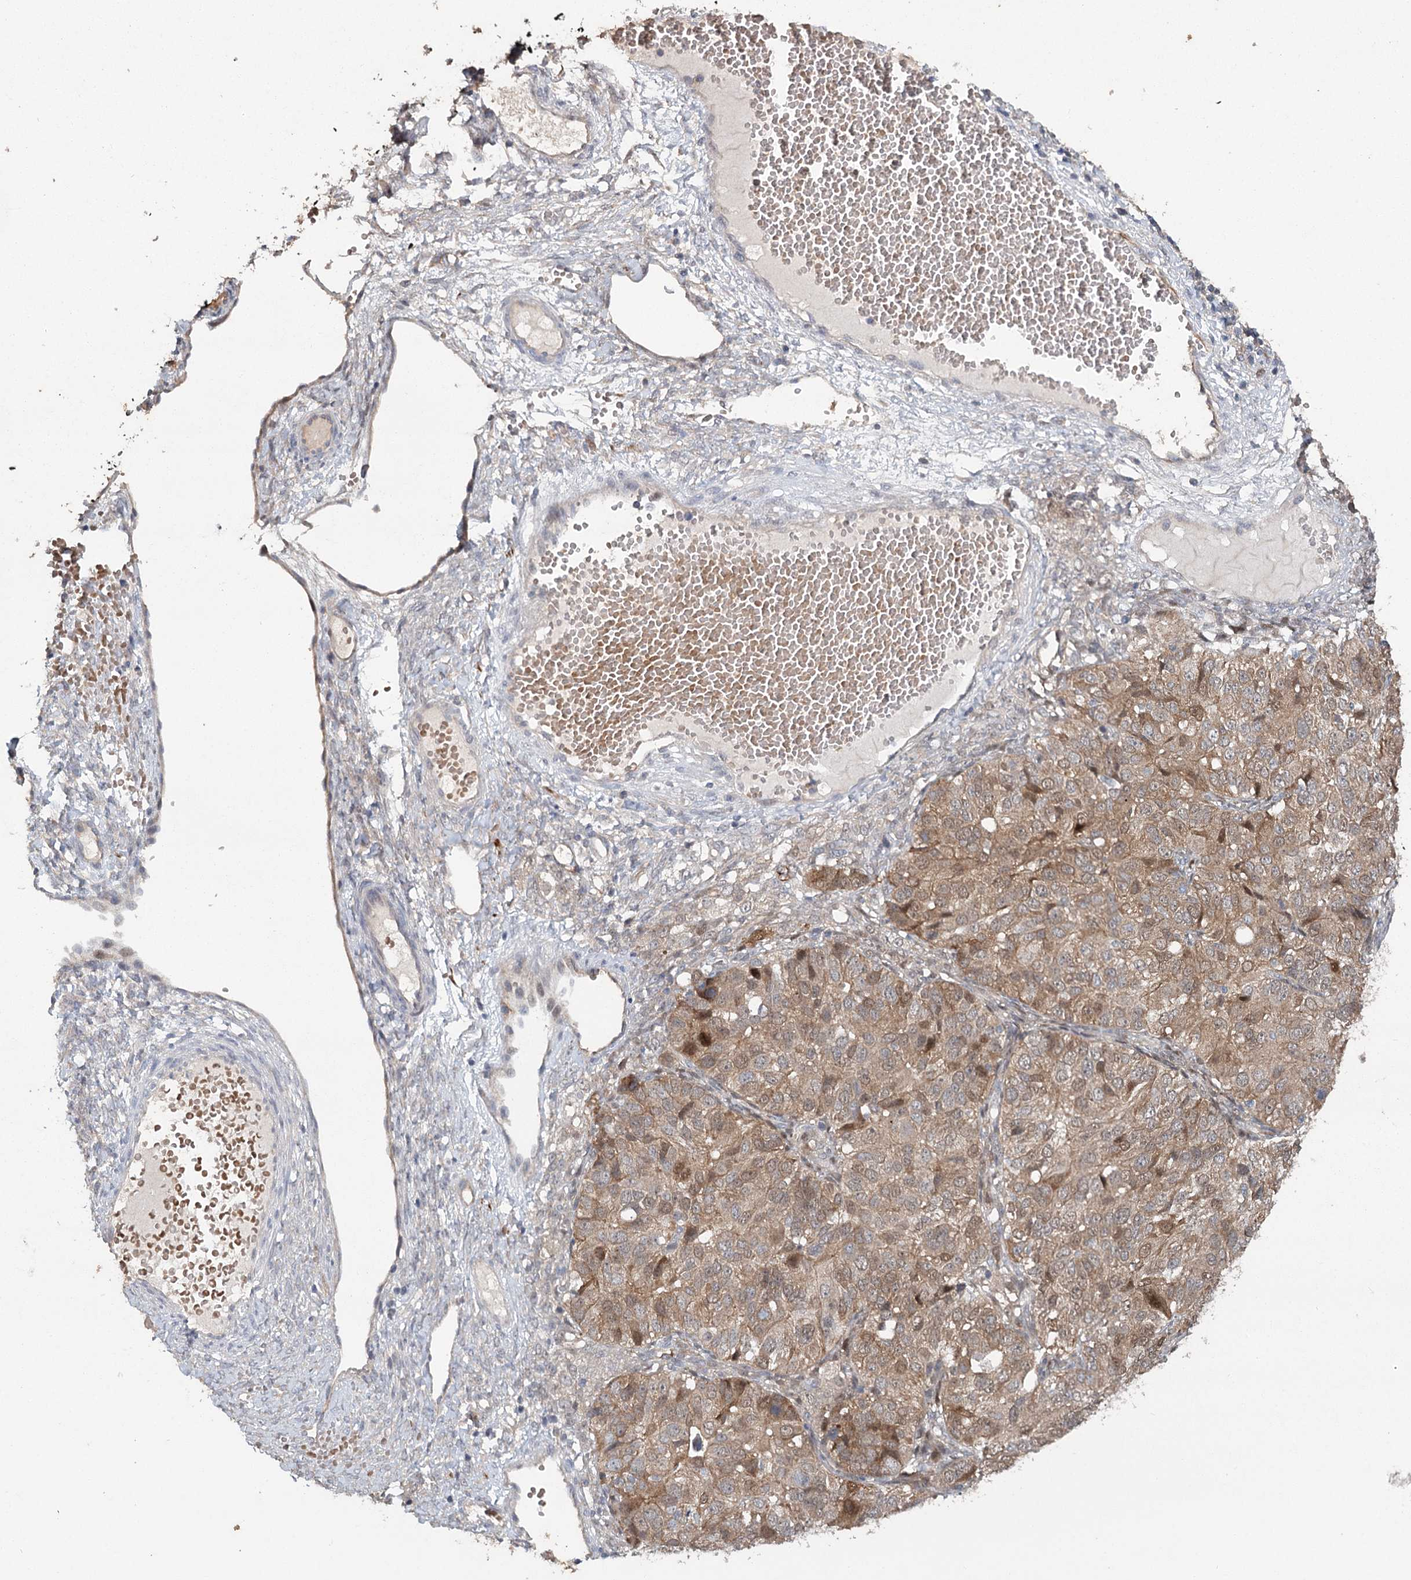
{"staining": {"intensity": "moderate", "quantity": ">75%", "location": "cytoplasmic/membranous"}, "tissue": "ovarian cancer", "cell_type": "Tumor cells", "image_type": "cancer", "snomed": [{"axis": "morphology", "description": "Carcinoma, endometroid"}, {"axis": "topography", "description": "Ovary"}], "caption": "Ovarian cancer stained for a protein (brown) exhibits moderate cytoplasmic/membranous positive positivity in approximately >75% of tumor cells.", "gene": "MAP3K13", "patient": {"sex": "female", "age": 51}}